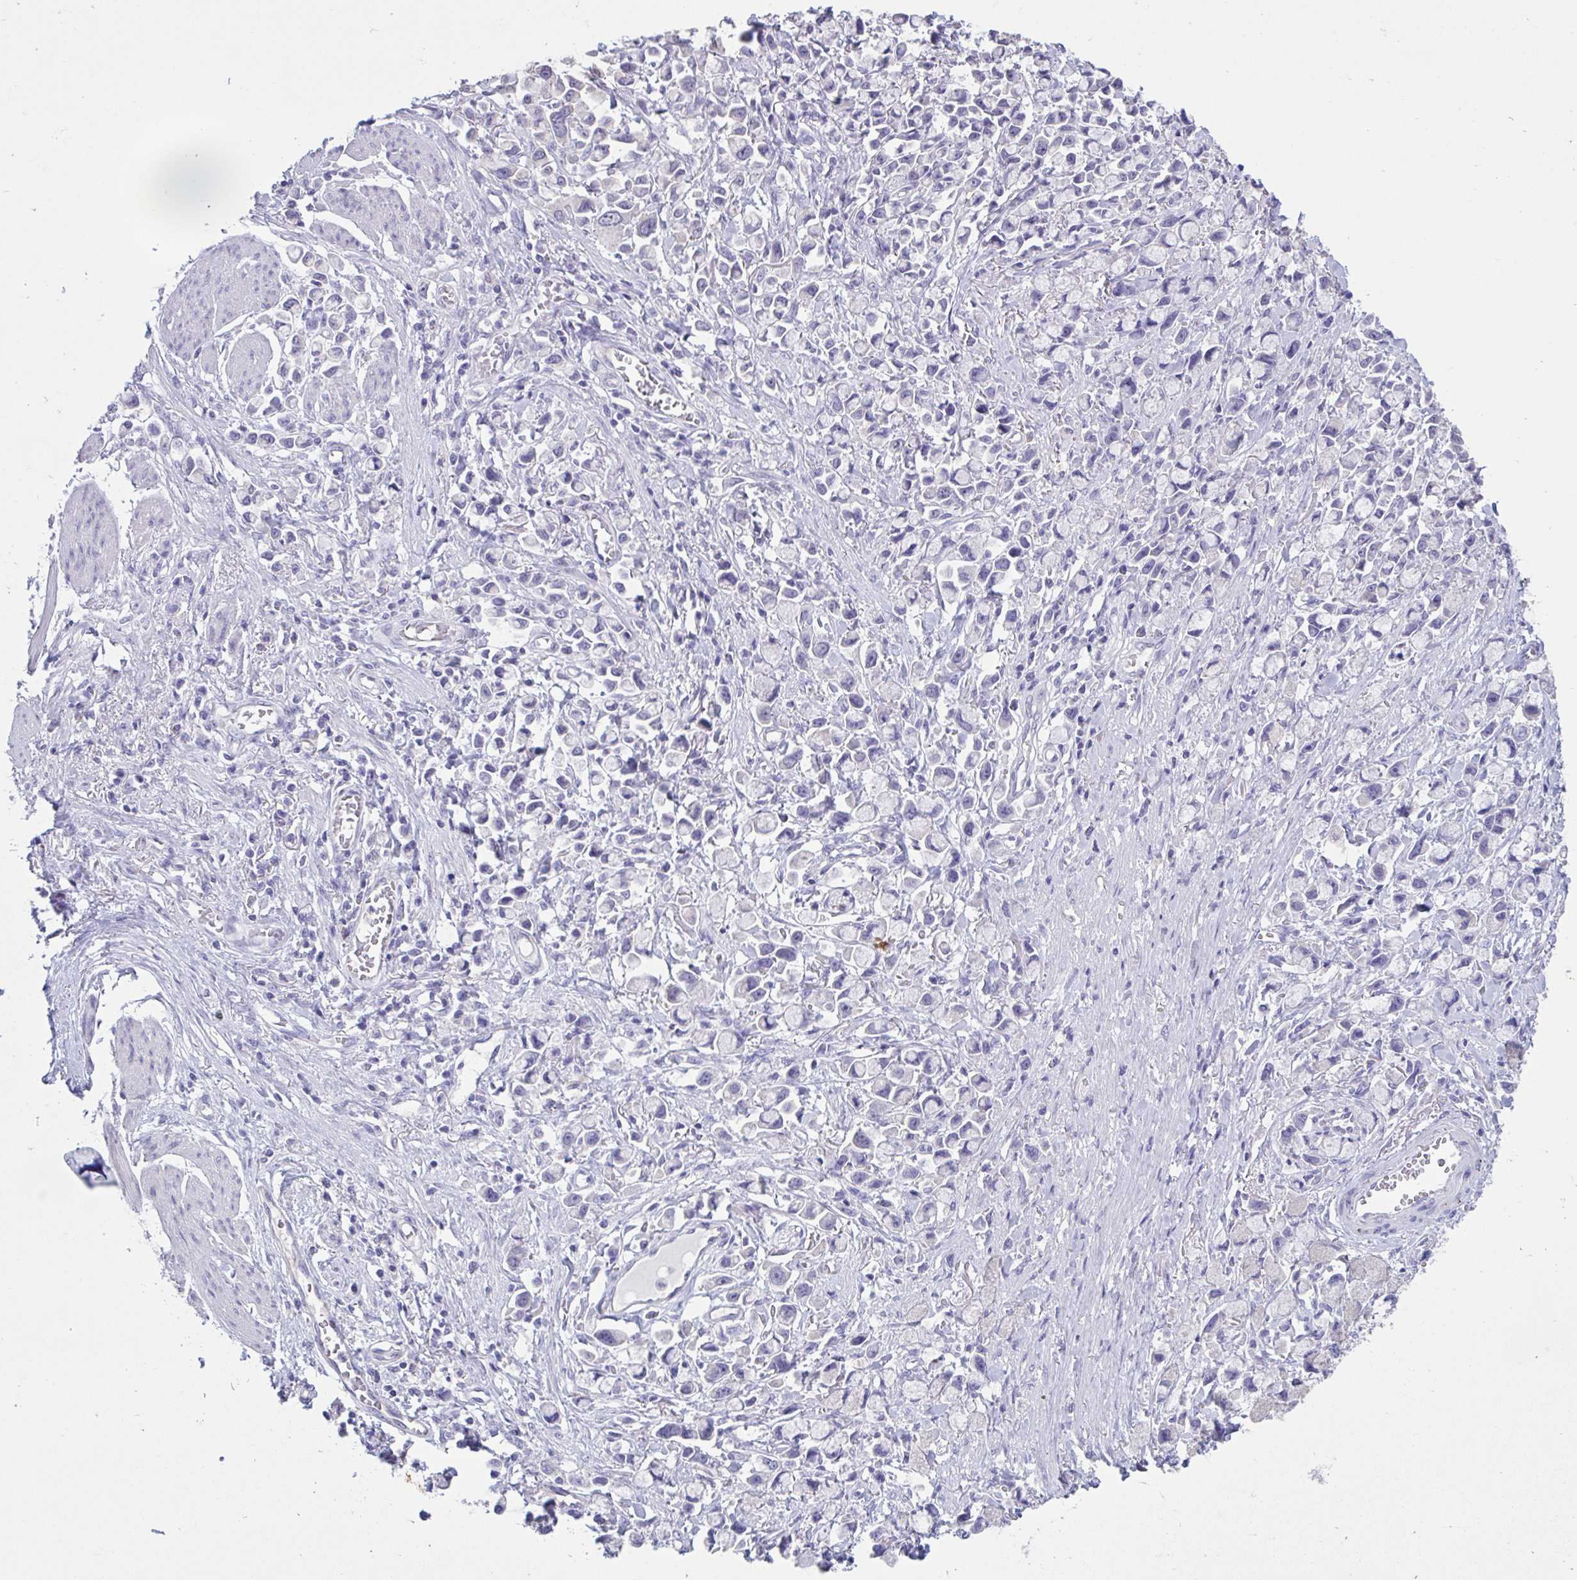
{"staining": {"intensity": "negative", "quantity": "none", "location": "none"}, "tissue": "stomach cancer", "cell_type": "Tumor cells", "image_type": "cancer", "snomed": [{"axis": "morphology", "description": "Adenocarcinoma, NOS"}, {"axis": "topography", "description": "Stomach"}], "caption": "Stomach adenocarcinoma stained for a protein using immunohistochemistry reveals no positivity tumor cells.", "gene": "GPR162", "patient": {"sex": "female", "age": 81}}